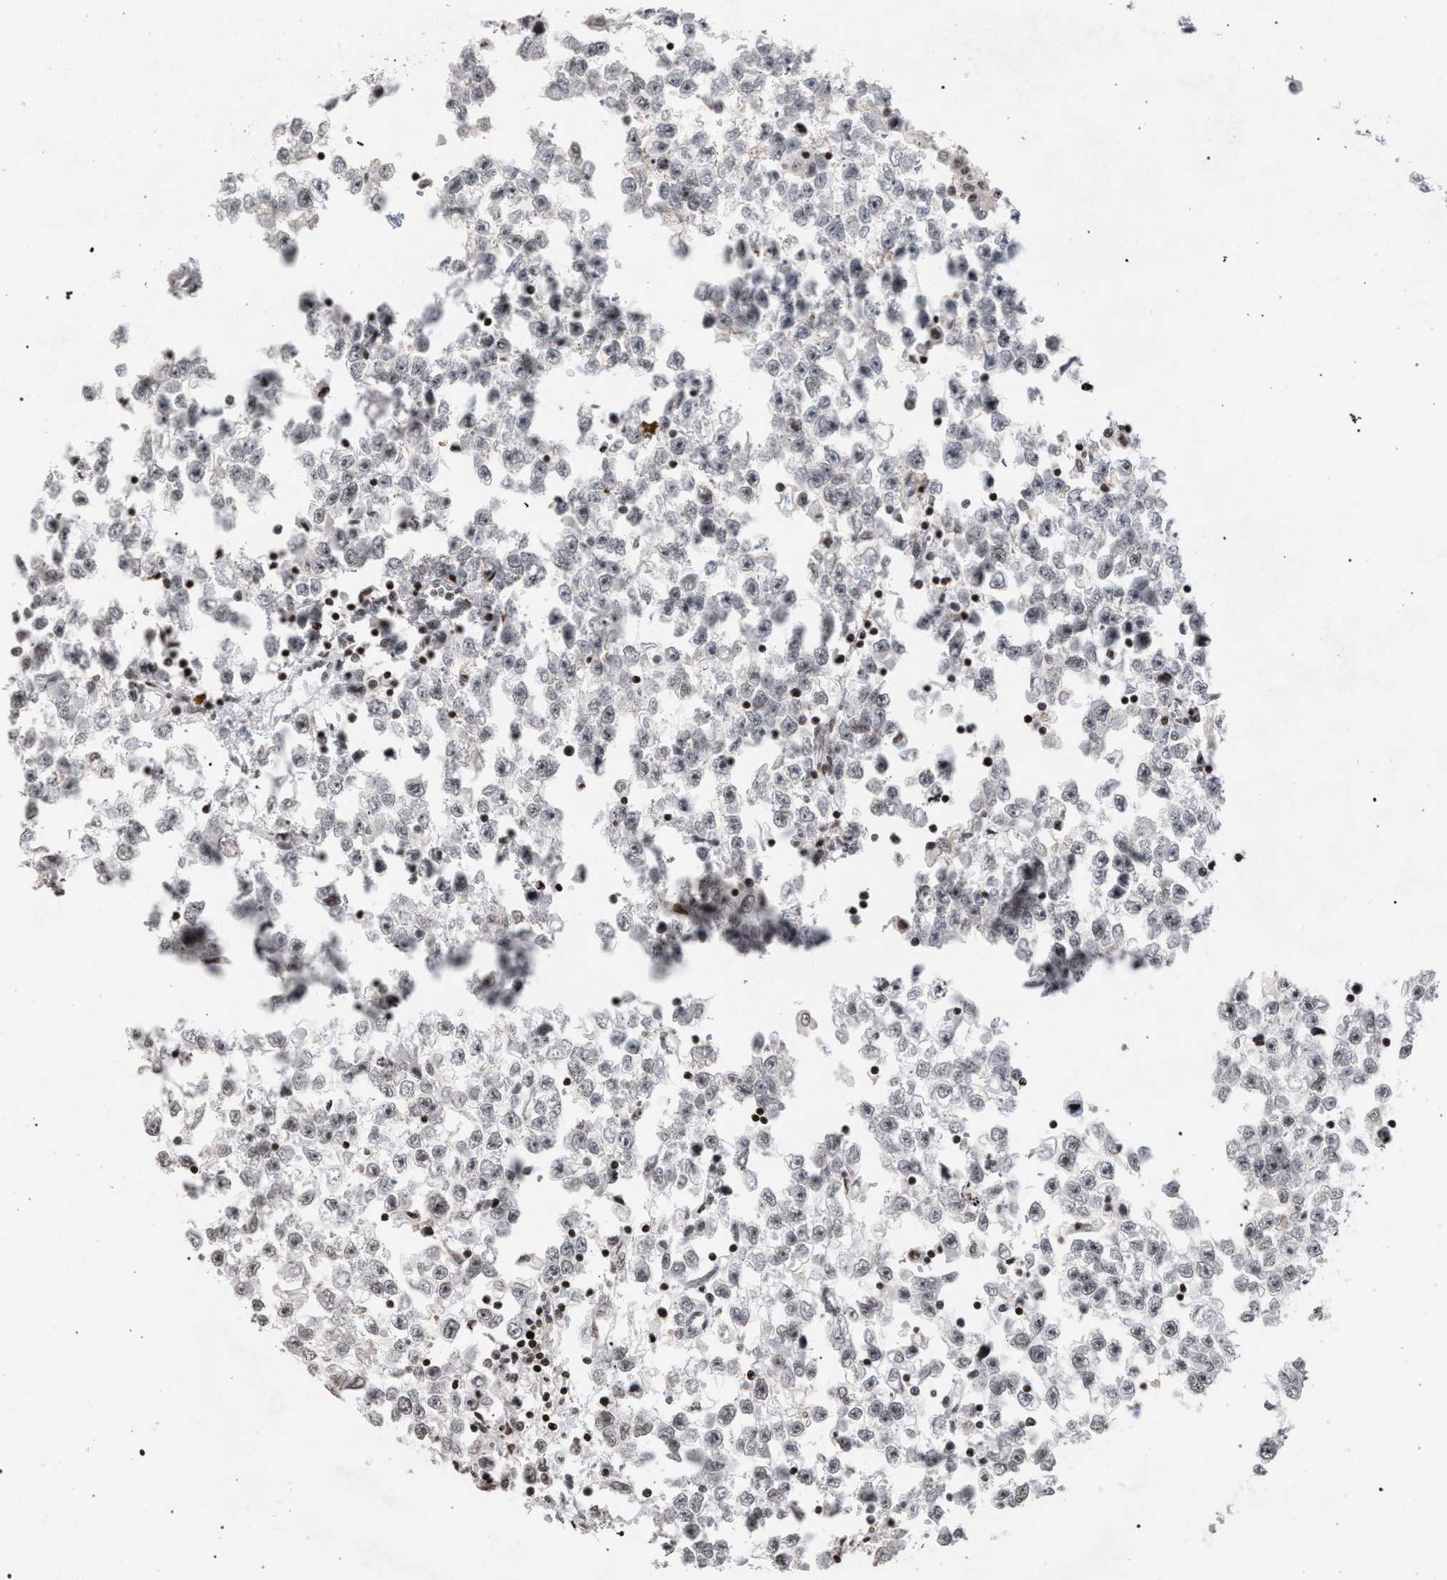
{"staining": {"intensity": "negative", "quantity": "none", "location": "none"}, "tissue": "testis cancer", "cell_type": "Tumor cells", "image_type": "cancer", "snomed": [{"axis": "morphology", "description": "Seminoma, NOS"}, {"axis": "morphology", "description": "Carcinoma, Embryonal, NOS"}, {"axis": "topography", "description": "Testis"}], "caption": "A high-resolution photomicrograph shows immunohistochemistry staining of testis cancer, which displays no significant positivity in tumor cells.", "gene": "FOXD3", "patient": {"sex": "male", "age": 51}}